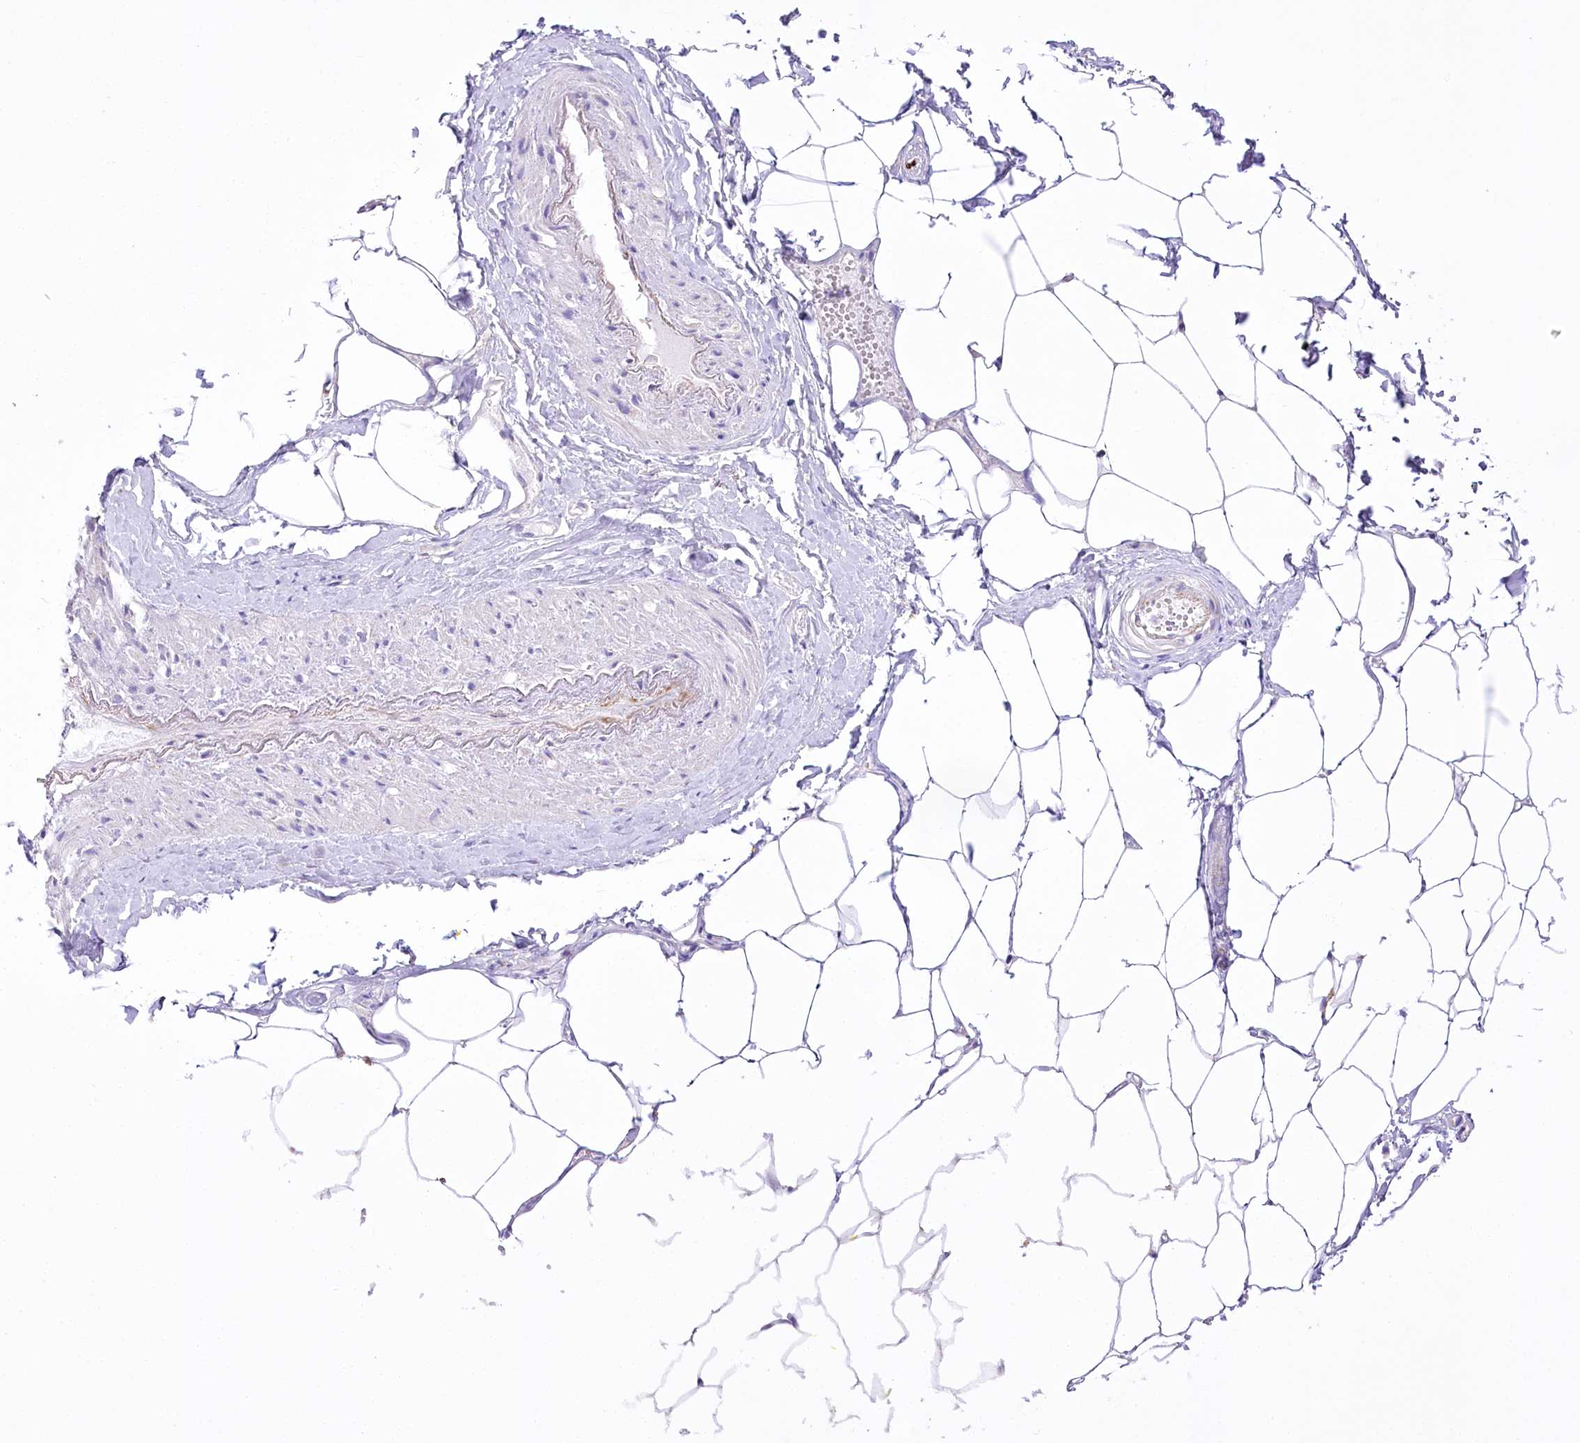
{"staining": {"intensity": "negative", "quantity": "none", "location": "none"}, "tissue": "adipose tissue", "cell_type": "Adipocytes", "image_type": "normal", "snomed": [{"axis": "morphology", "description": "Normal tissue, NOS"}, {"axis": "morphology", "description": "Adenocarcinoma, Low grade"}, {"axis": "topography", "description": "Prostate"}, {"axis": "topography", "description": "Peripheral nerve tissue"}], "caption": "The histopathology image exhibits no staining of adipocytes in unremarkable adipose tissue.", "gene": "FAM216A", "patient": {"sex": "male", "age": 63}}